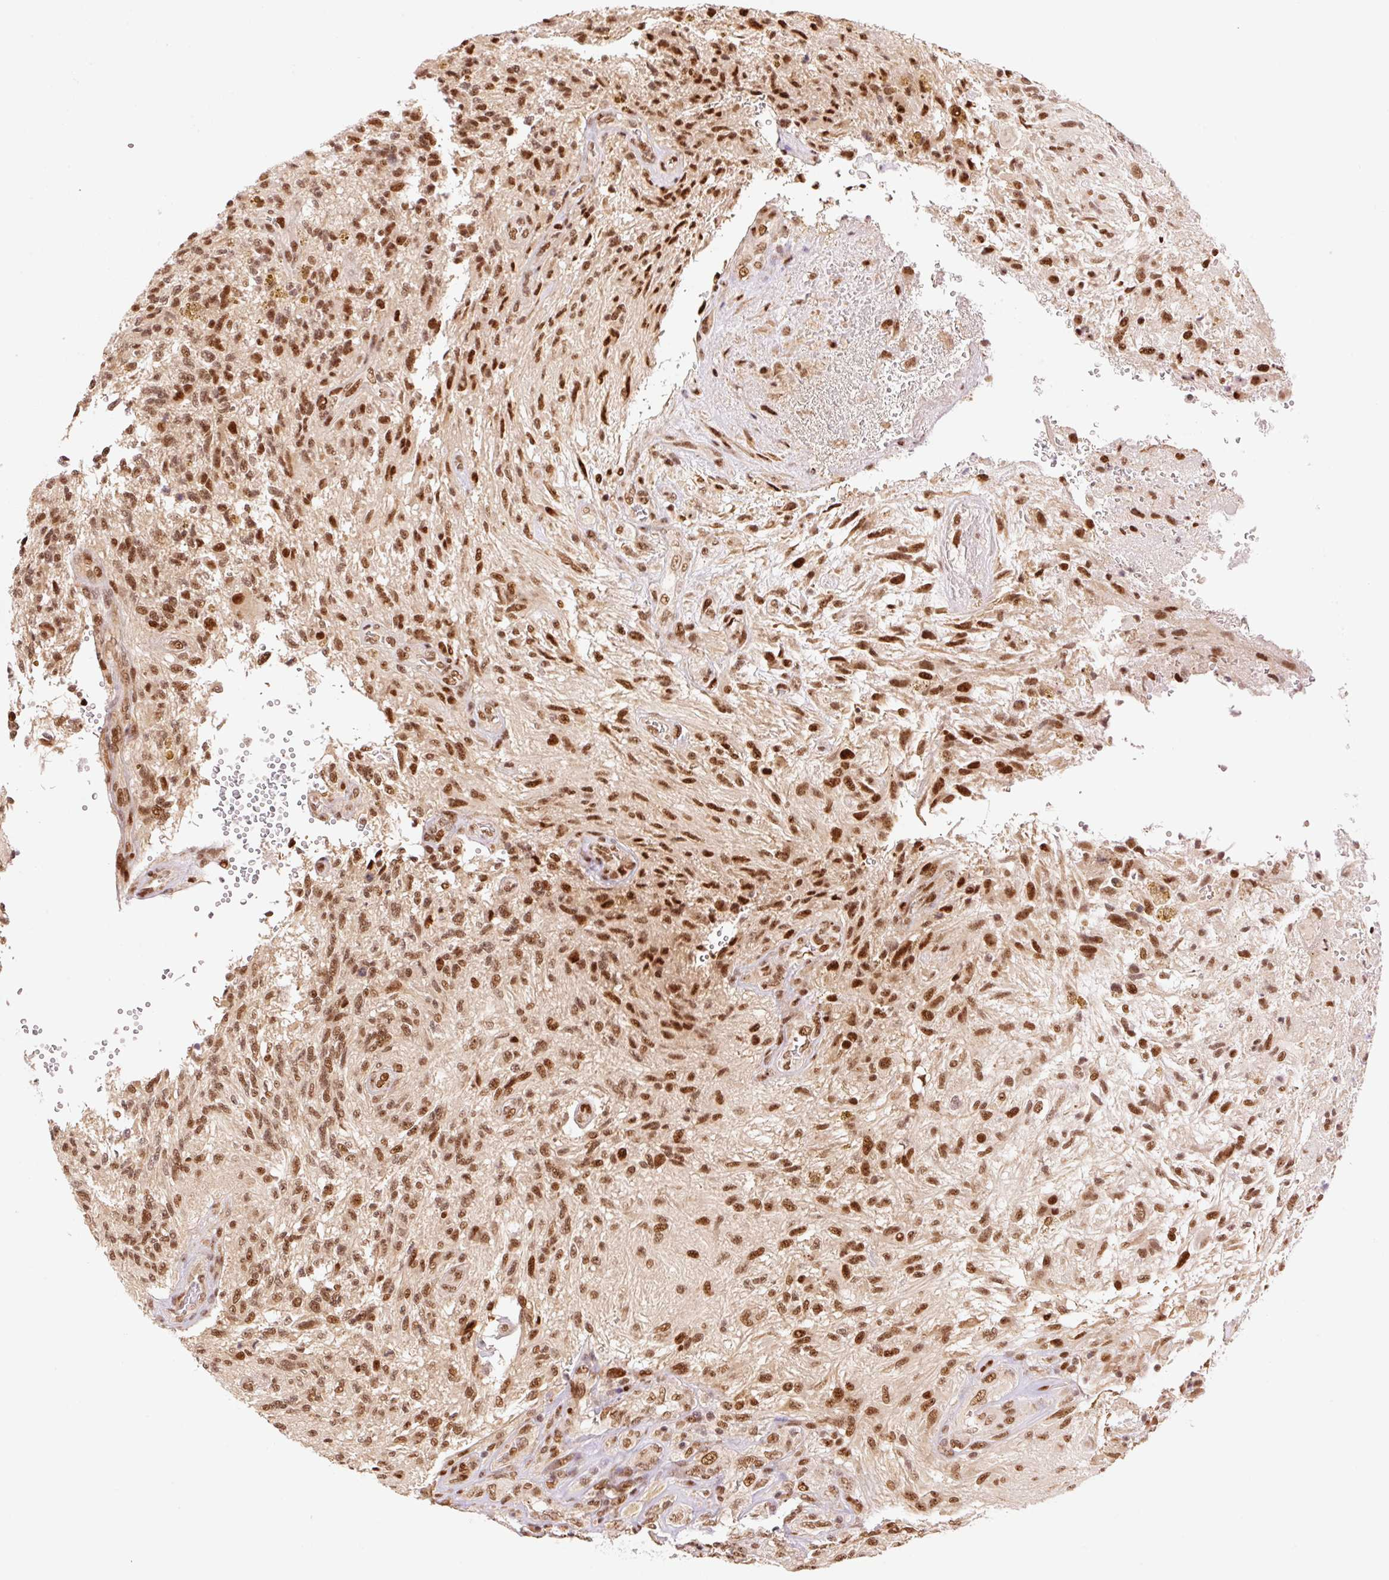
{"staining": {"intensity": "moderate", "quantity": ">75%", "location": "nuclear"}, "tissue": "glioma", "cell_type": "Tumor cells", "image_type": "cancer", "snomed": [{"axis": "morphology", "description": "Glioma, malignant, High grade"}, {"axis": "topography", "description": "Brain"}], "caption": "Malignant high-grade glioma tissue shows moderate nuclear positivity in approximately >75% of tumor cells, visualized by immunohistochemistry.", "gene": "INTS8", "patient": {"sex": "male", "age": 56}}